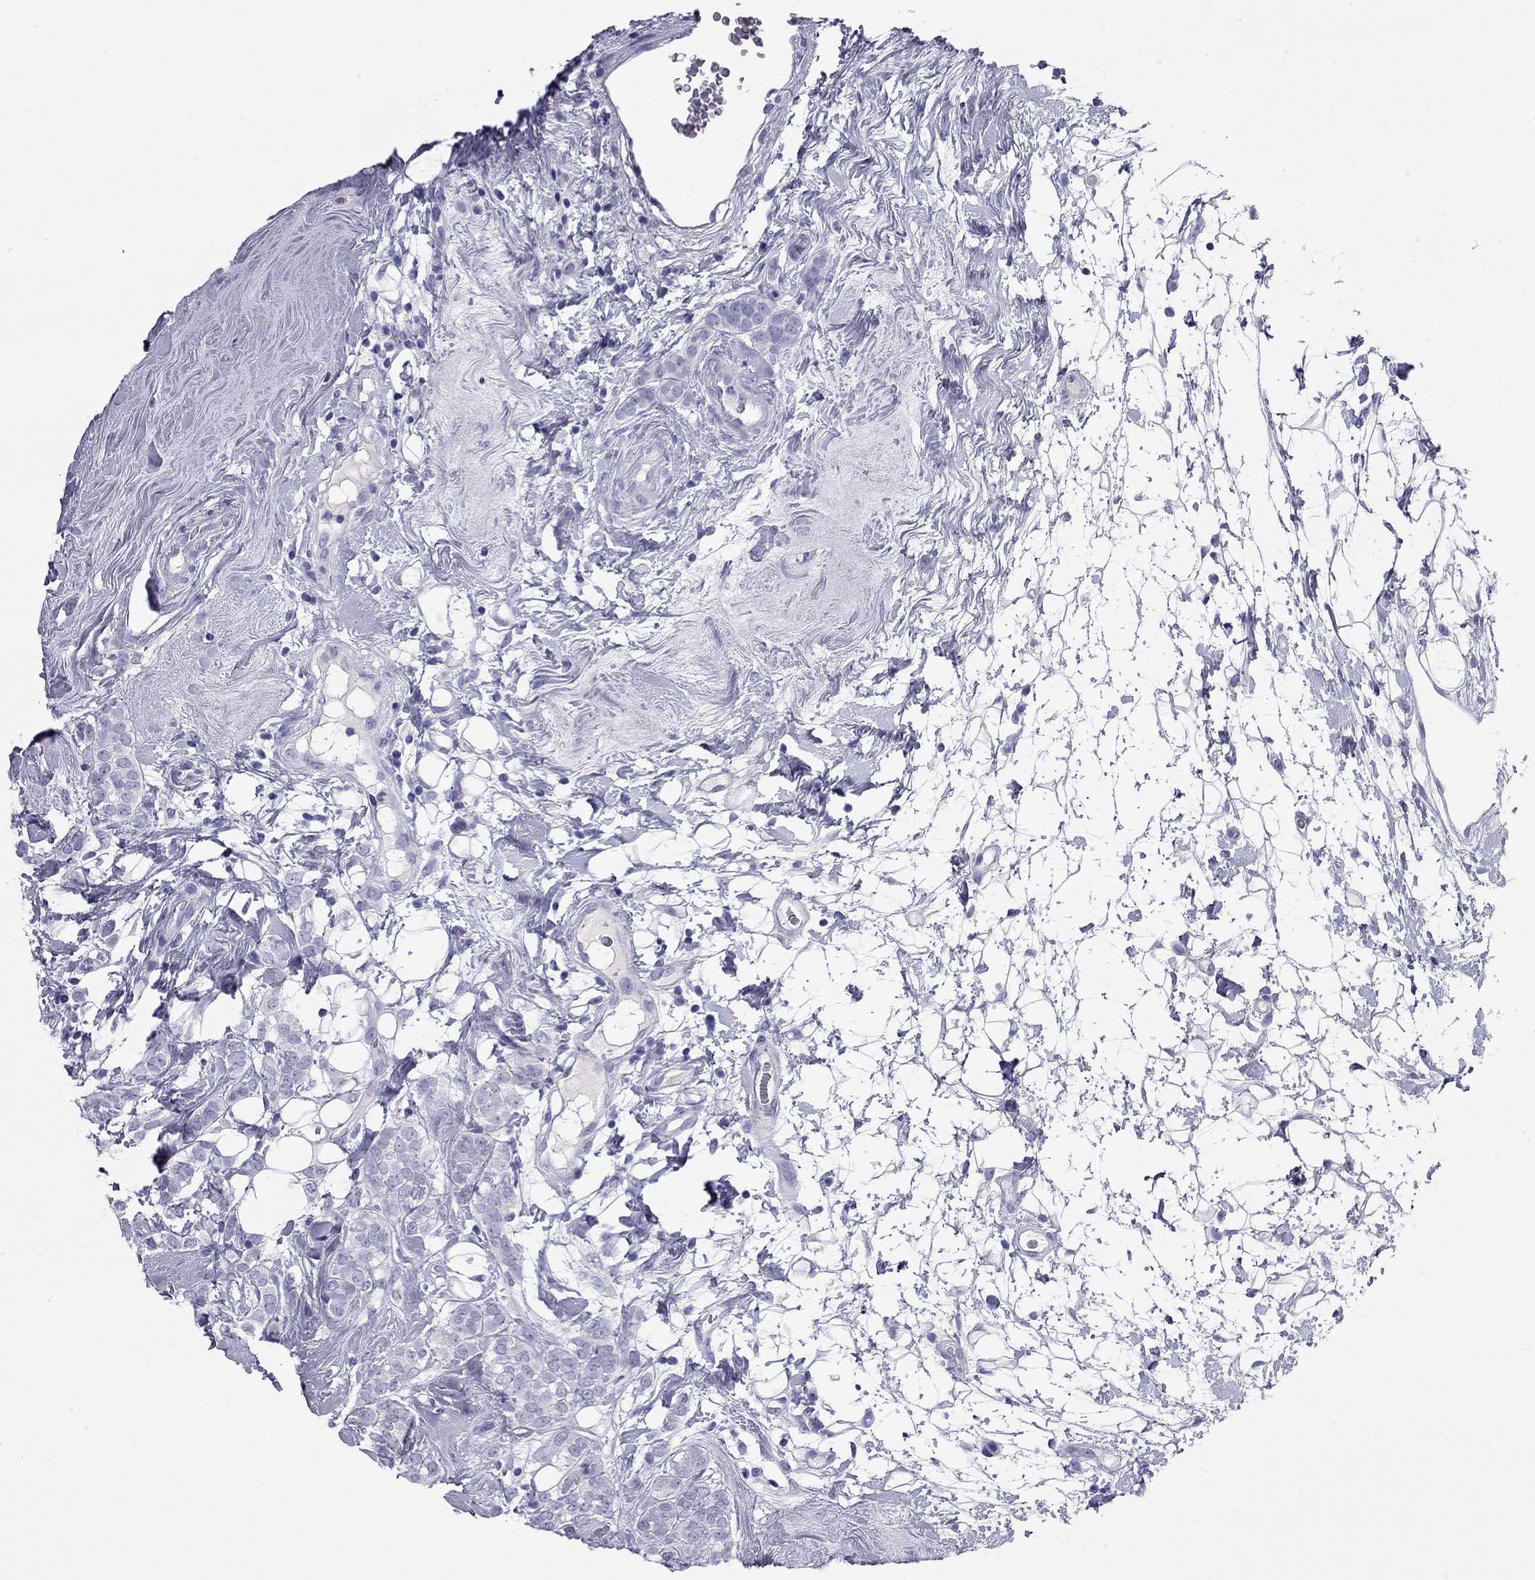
{"staining": {"intensity": "negative", "quantity": "none", "location": "none"}, "tissue": "breast cancer", "cell_type": "Tumor cells", "image_type": "cancer", "snomed": [{"axis": "morphology", "description": "Lobular carcinoma"}, {"axis": "topography", "description": "Breast"}], "caption": "DAB immunohistochemical staining of human lobular carcinoma (breast) exhibits no significant expression in tumor cells.", "gene": "ODF4", "patient": {"sex": "female", "age": 49}}